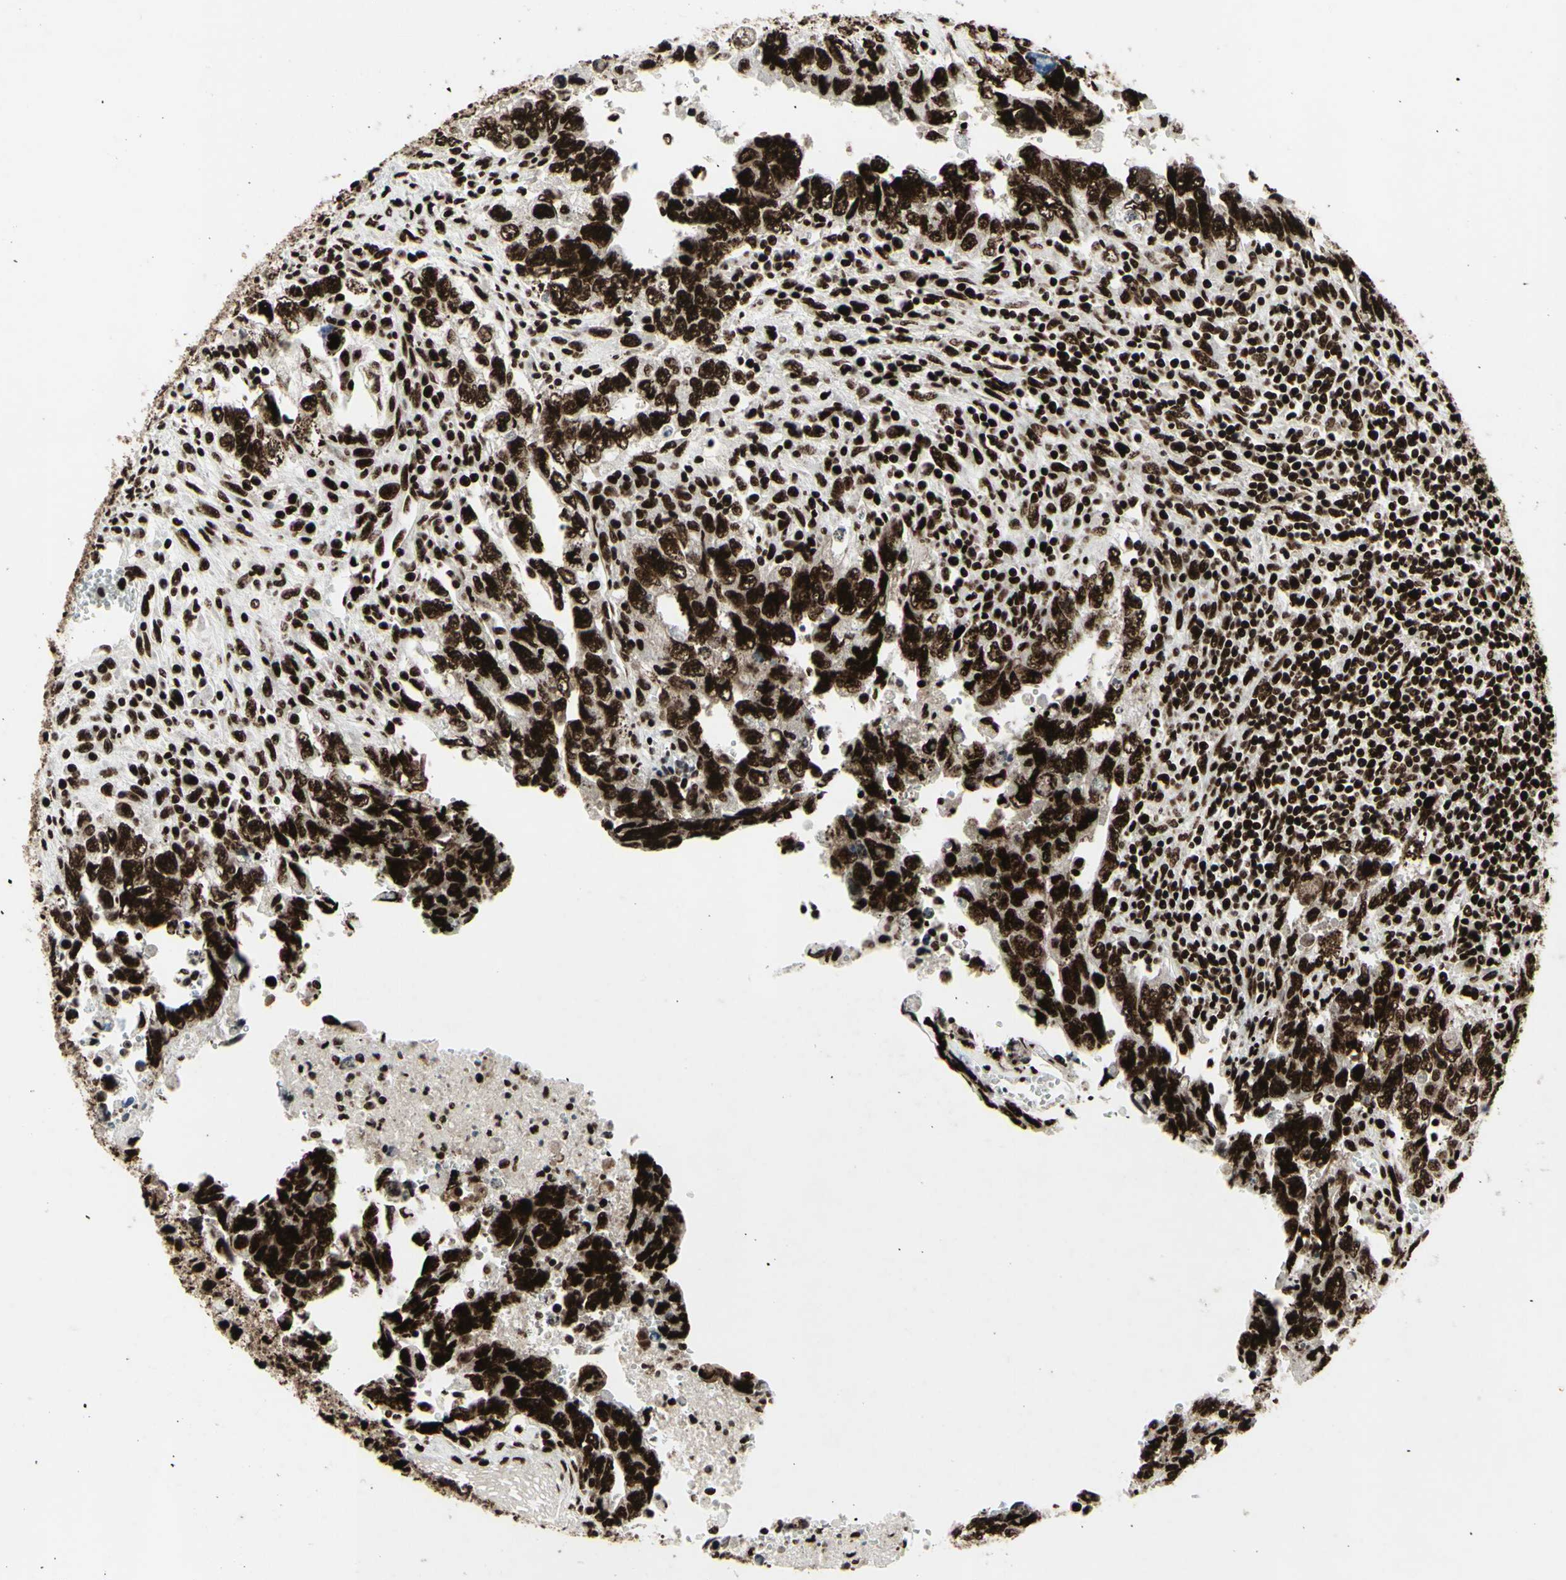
{"staining": {"intensity": "strong", "quantity": ">75%", "location": "nuclear"}, "tissue": "testis cancer", "cell_type": "Tumor cells", "image_type": "cancer", "snomed": [{"axis": "morphology", "description": "Carcinoma, Embryonal, NOS"}, {"axis": "topography", "description": "Testis"}], "caption": "Strong nuclear protein staining is seen in about >75% of tumor cells in testis cancer.", "gene": "U2AF2", "patient": {"sex": "male", "age": 28}}